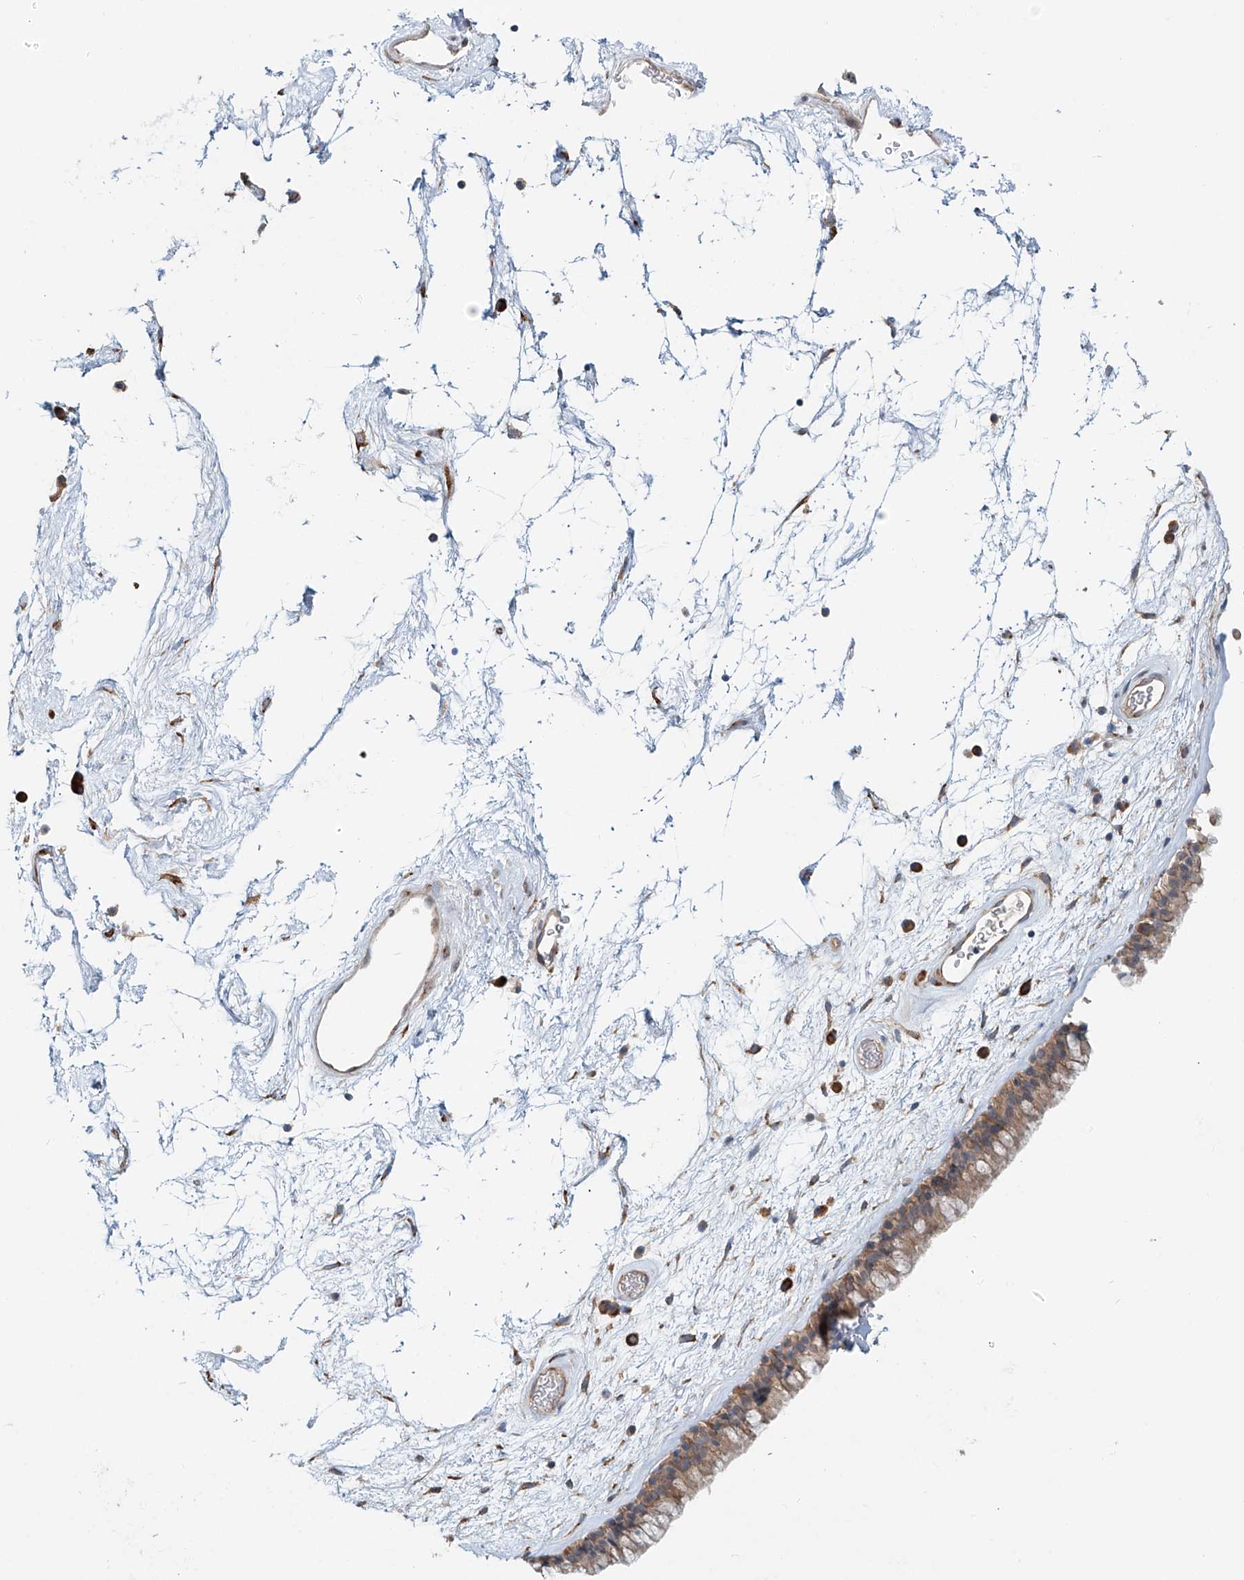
{"staining": {"intensity": "moderate", "quantity": ">75%", "location": "cytoplasmic/membranous"}, "tissue": "nasopharynx", "cell_type": "Respiratory epithelial cells", "image_type": "normal", "snomed": [{"axis": "morphology", "description": "Normal tissue, NOS"}, {"axis": "morphology", "description": "Inflammation, NOS"}, {"axis": "topography", "description": "Nasopharynx"}], "caption": "A photomicrograph of human nasopharynx stained for a protein reveals moderate cytoplasmic/membranous brown staining in respiratory epithelial cells.", "gene": "SNAP29", "patient": {"sex": "male", "age": 48}}